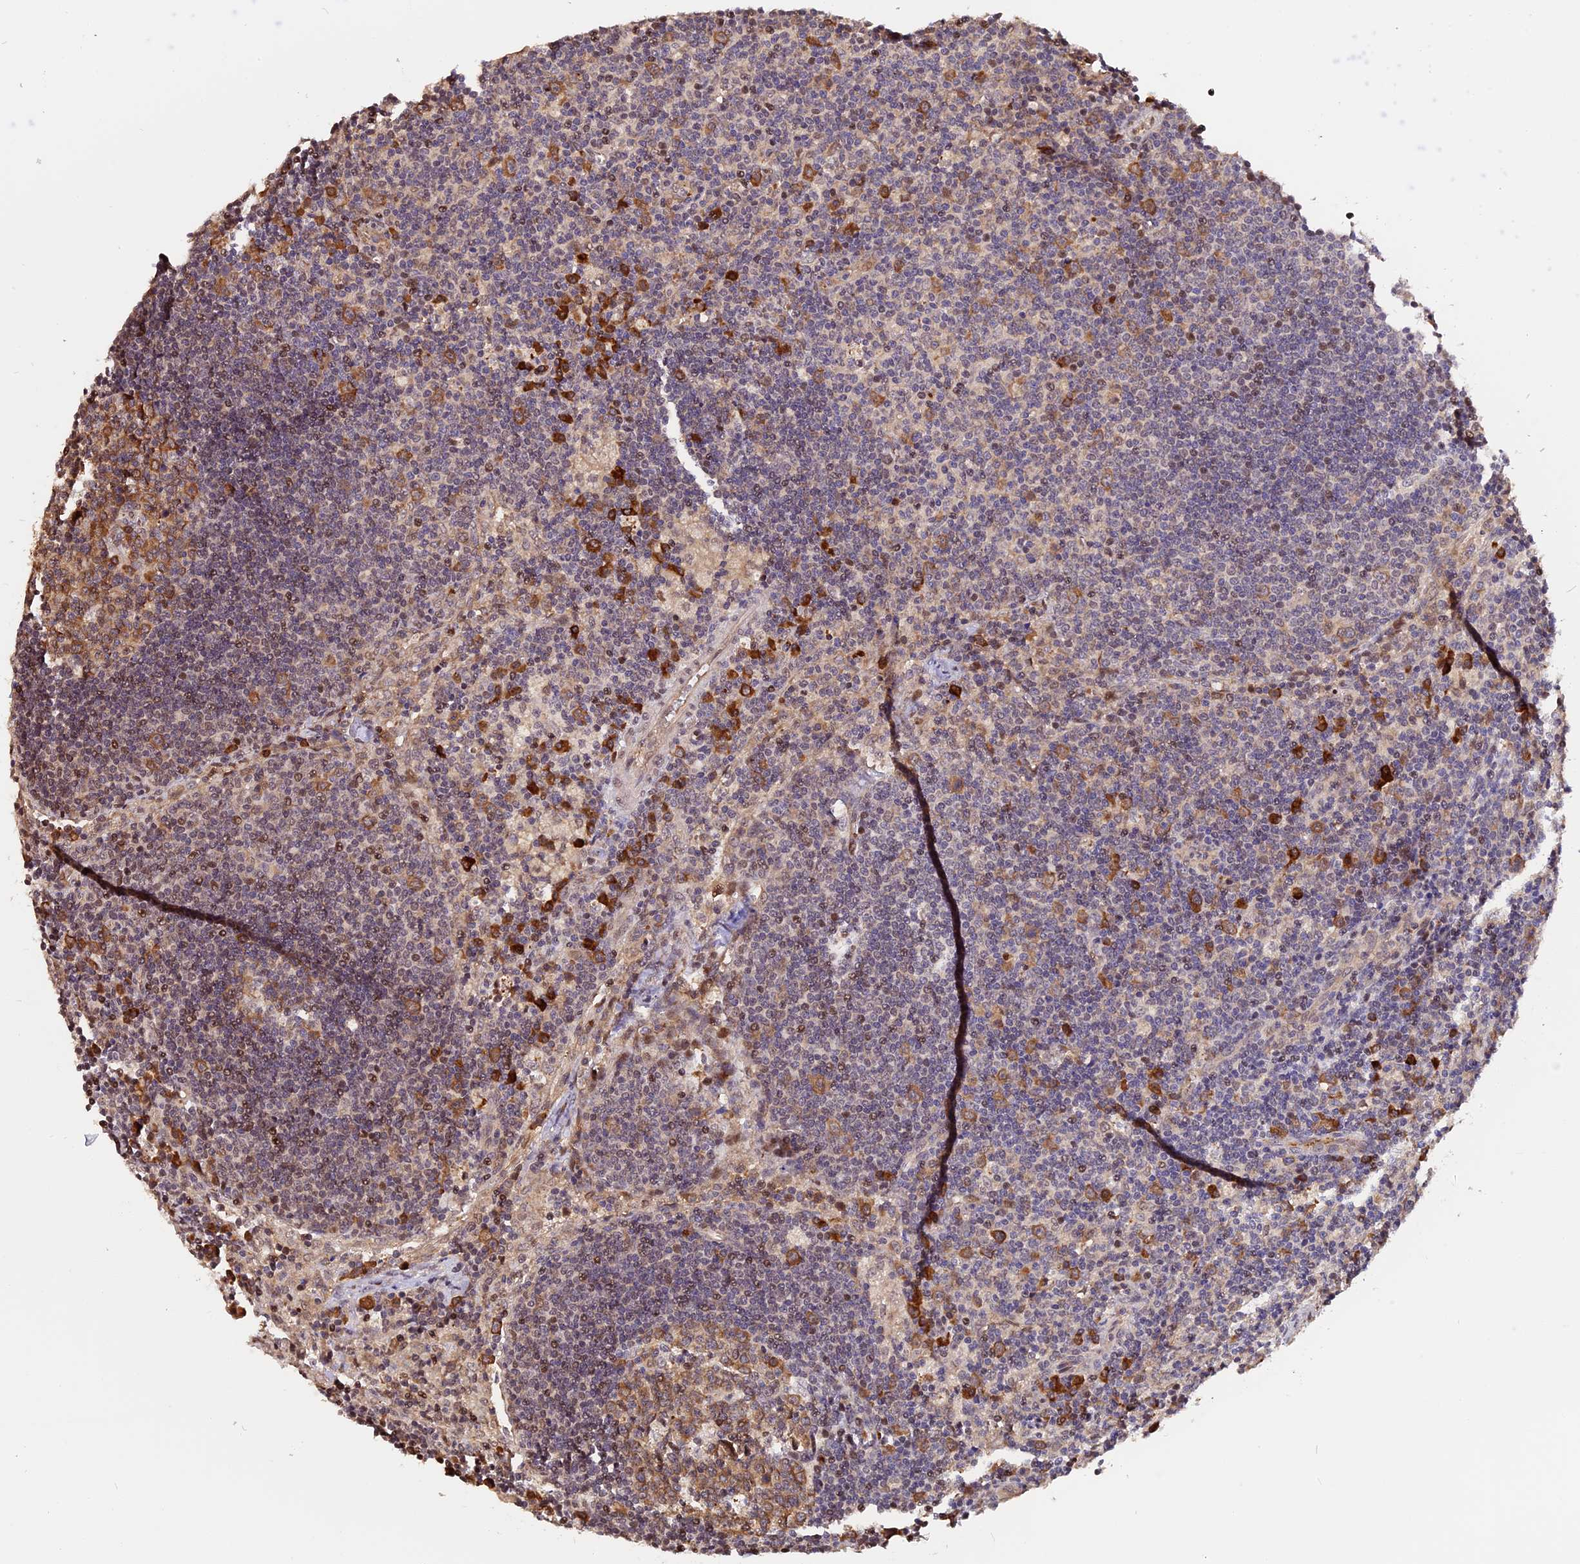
{"staining": {"intensity": "moderate", "quantity": "<25%", "location": "cytoplasmic/membranous"}, "tissue": "lymph node", "cell_type": "Germinal center cells", "image_type": "normal", "snomed": [{"axis": "morphology", "description": "Normal tissue, NOS"}, {"axis": "topography", "description": "Lymph node"}], "caption": "This micrograph reveals benign lymph node stained with IHC to label a protein in brown. The cytoplasmic/membranous of germinal center cells show moderate positivity for the protein. Nuclei are counter-stained blue.", "gene": "HERPUD1", "patient": {"sex": "male", "age": 58}}